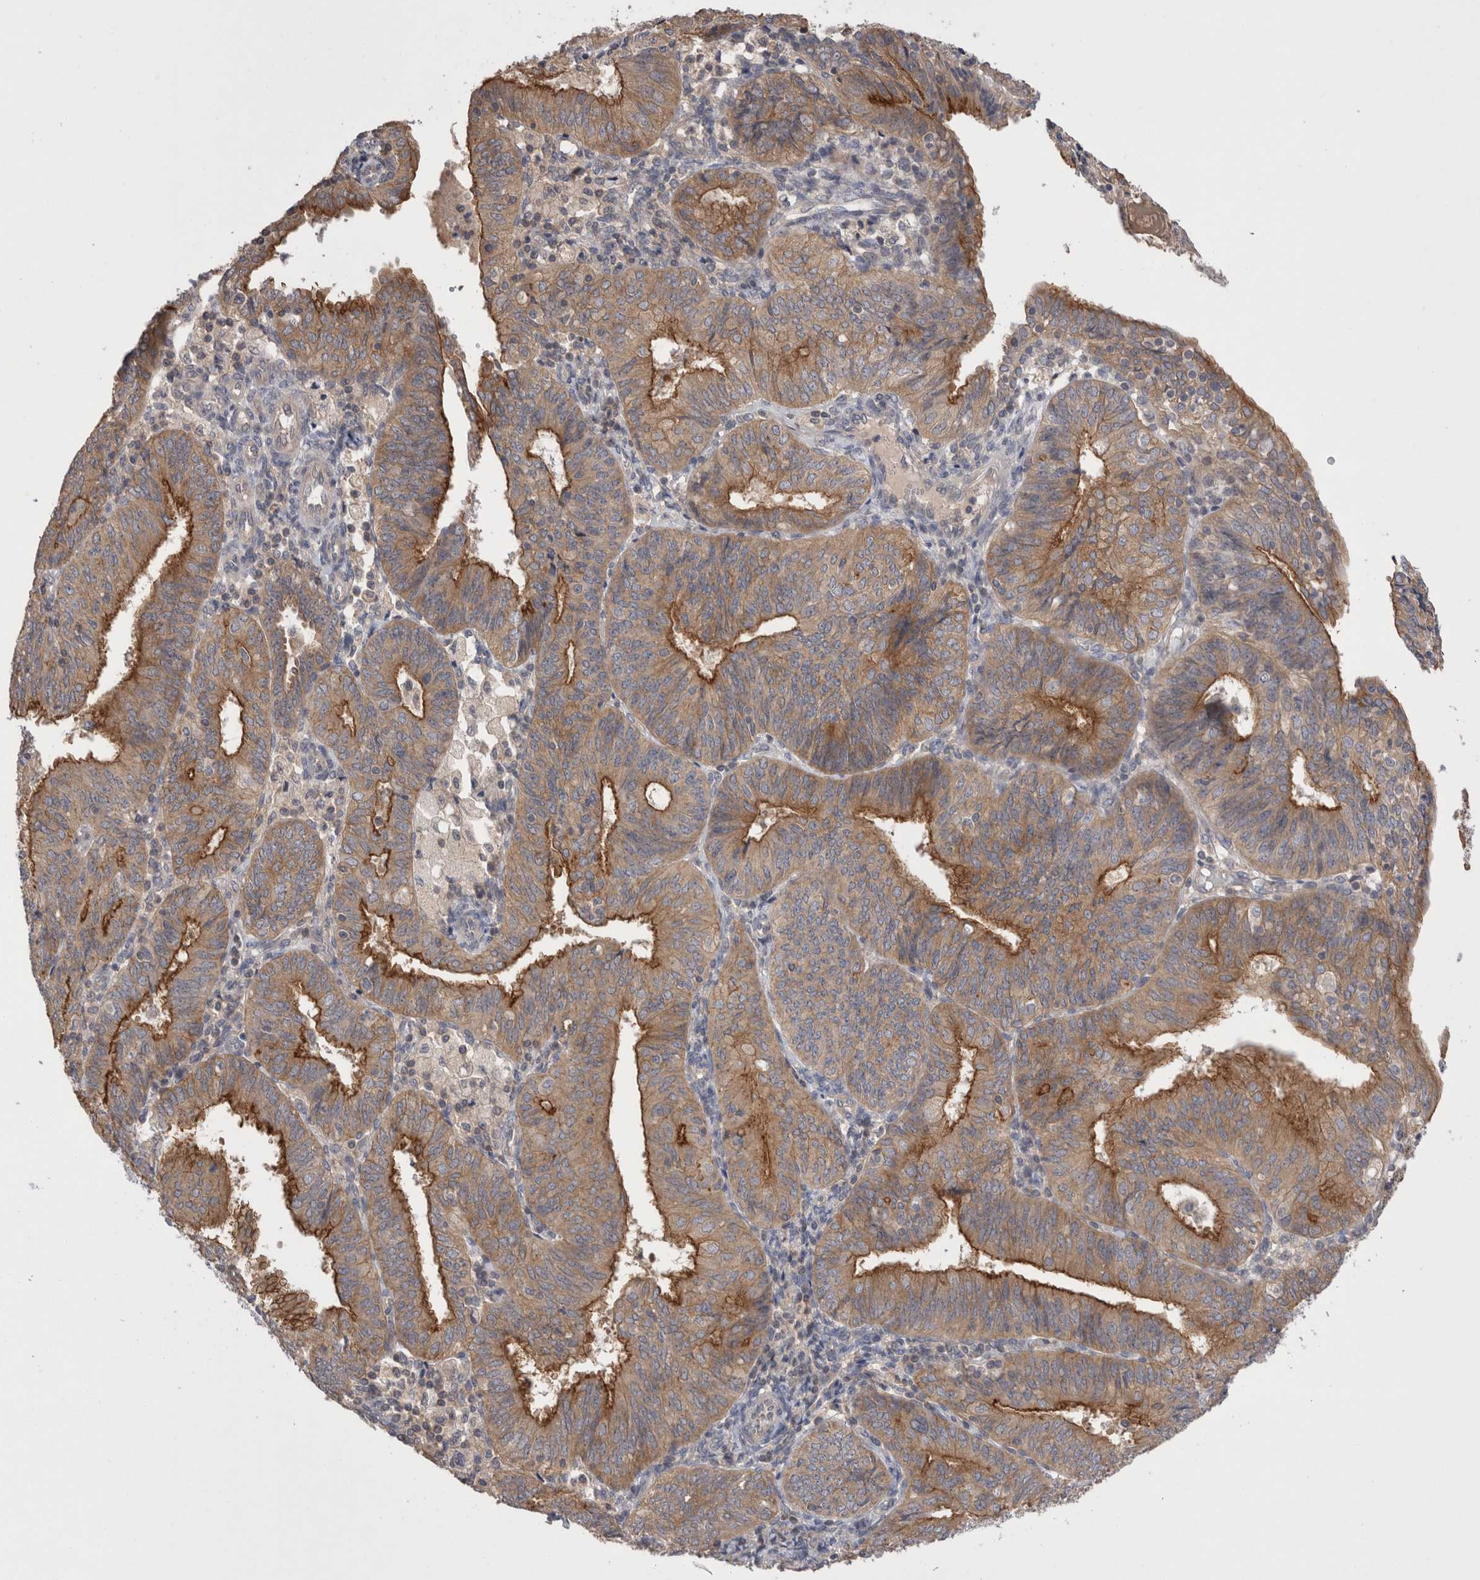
{"staining": {"intensity": "strong", "quantity": "25%-75%", "location": "cytoplasmic/membranous"}, "tissue": "endometrial cancer", "cell_type": "Tumor cells", "image_type": "cancer", "snomed": [{"axis": "morphology", "description": "Adenocarcinoma, NOS"}, {"axis": "topography", "description": "Endometrium"}], "caption": "Immunohistochemistry micrograph of endometrial adenocarcinoma stained for a protein (brown), which shows high levels of strong cytoplasmic/membranous staining in approximately 25%-75% of tumor cells.", "gene": "OTOR", "patient": {"sex": "female", "age": 58}}